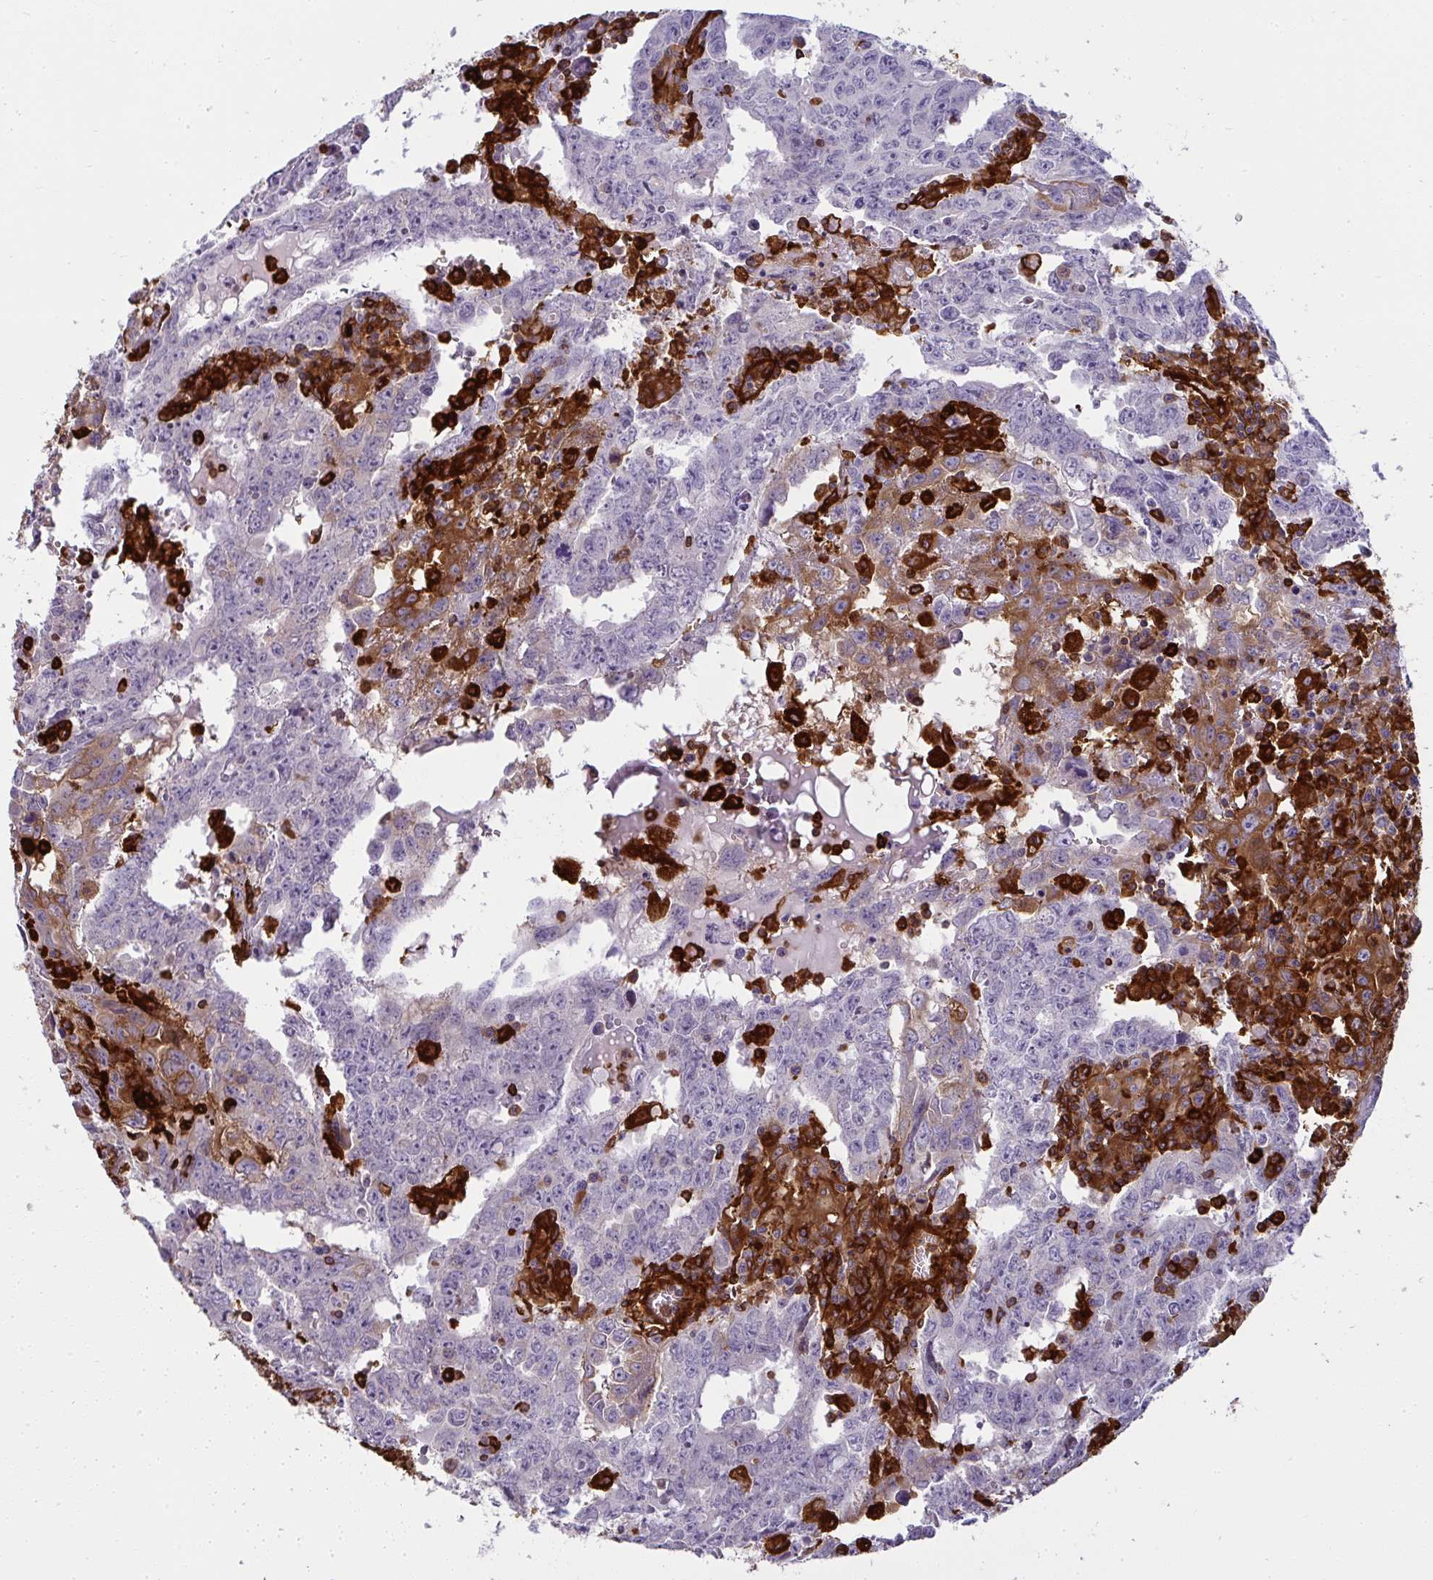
{"staining": {"intensity": "negative", "quantity": "none", "location": "none"}, "tissue": "testis cancer", "cell_type": "Tumor cells", "image_type": "cancer", "snomed": [{"axis": "morphology", "description": "Carcinoma, Embryonal, NOS"}, {"axis": "topography", "description": "Testis"}], "caption": "Tumor cells show no significant staining in testis cancer (embryonal carcinoma).", "gene": "IFIT3", "patient": {"sex": "male", "age": 22}}